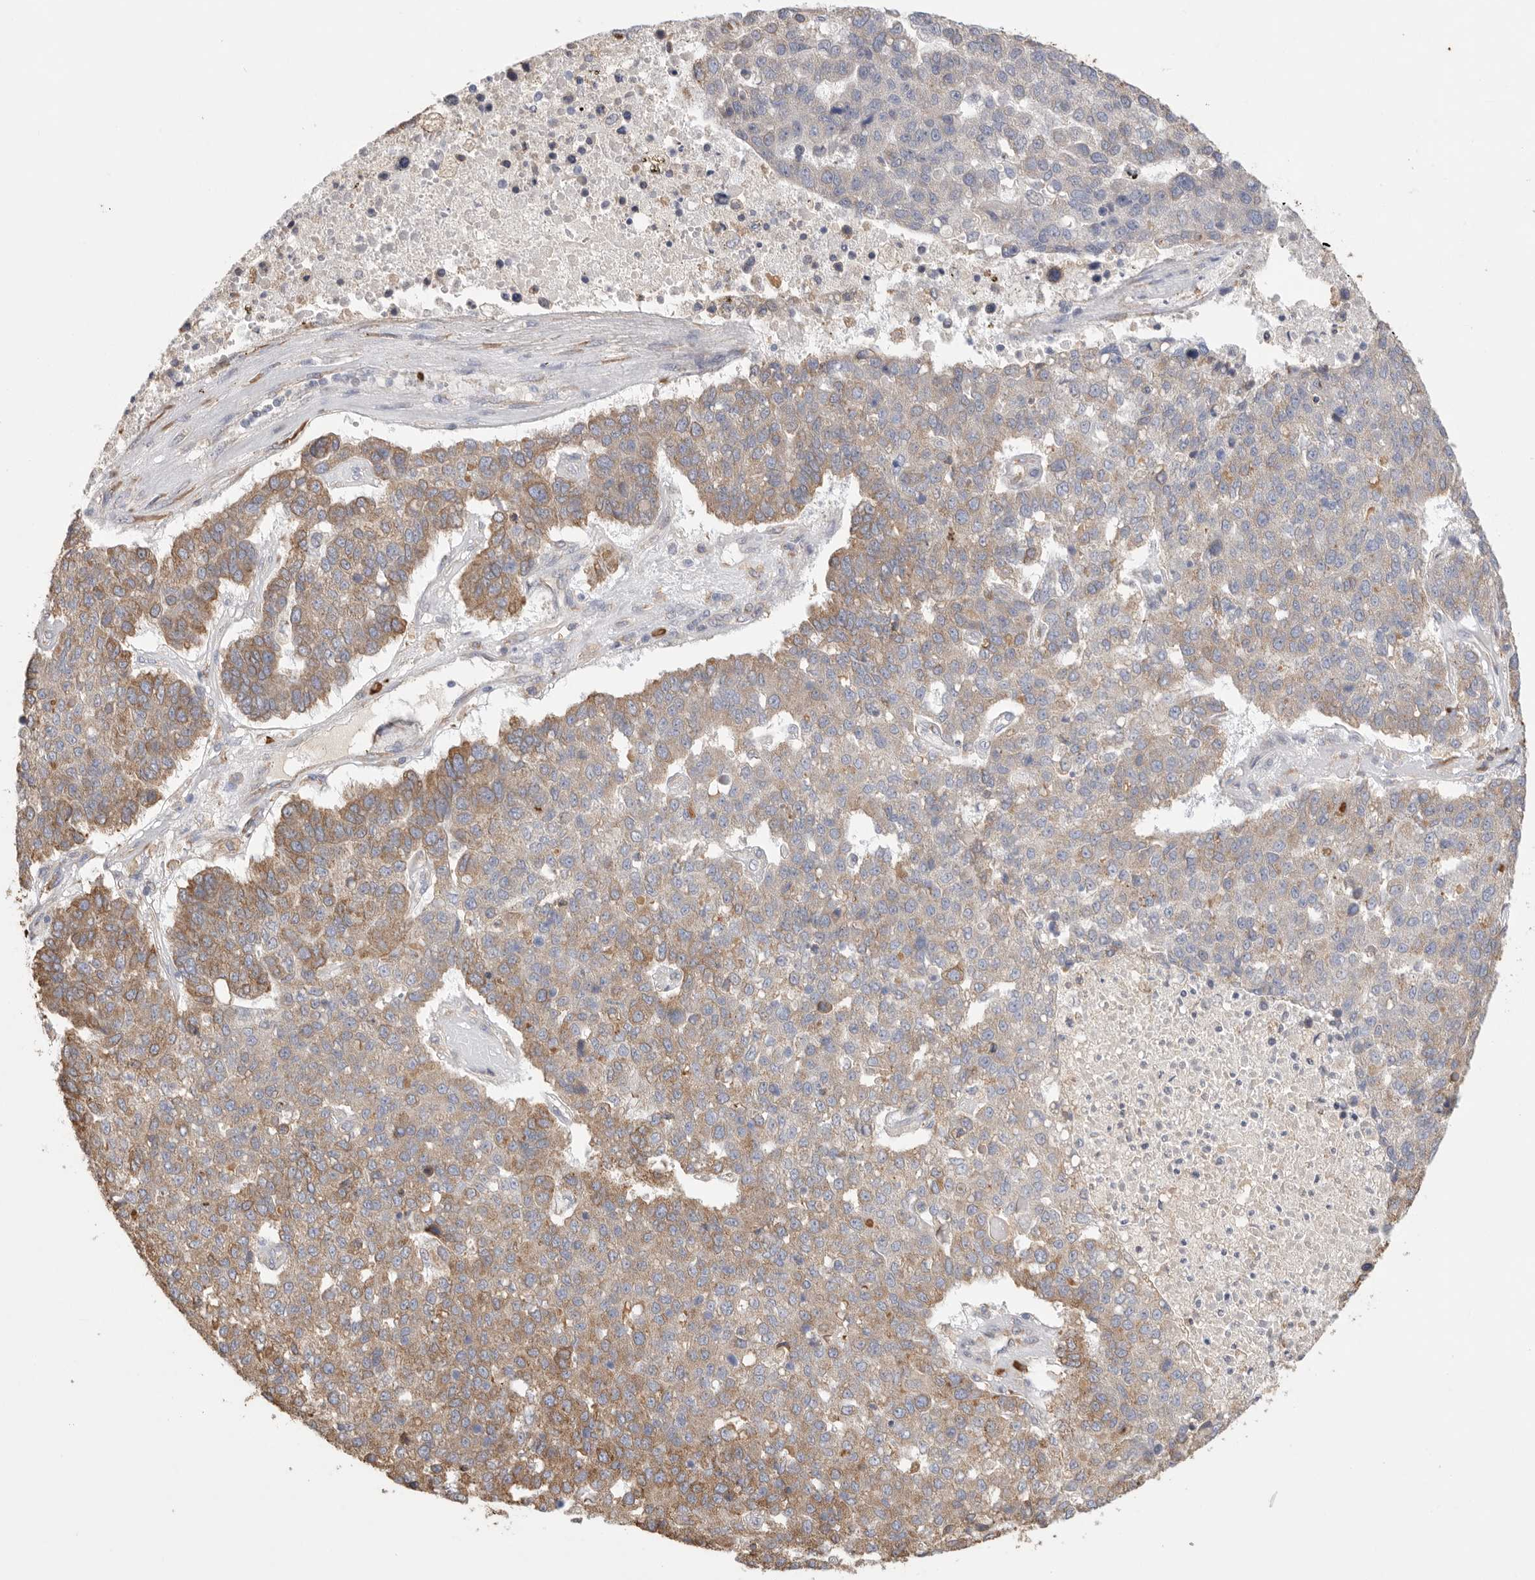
{"staining": {"intensity": "moderate", "quantity": ">75%", "location": "cytoplasmic/membranous"}, "tissue": "pancreatic cancer", "cell_type": "Tumor cells", "image_type": "cancer", "snomed": [{"axis": "morphology", "description": "Adenocarcinoma, NOS"}, {"axis": "topography", "description": "Pancreas"}], "caption": "Immunohistochemical staining of pancreatic adenocarcinoma demonstrates moderate cytoplasmic/membranous protein staining in approximately >75% of tumor cells.", "gene": "BLOC1S5", "patient": {"sex": "female", "age": 61}}